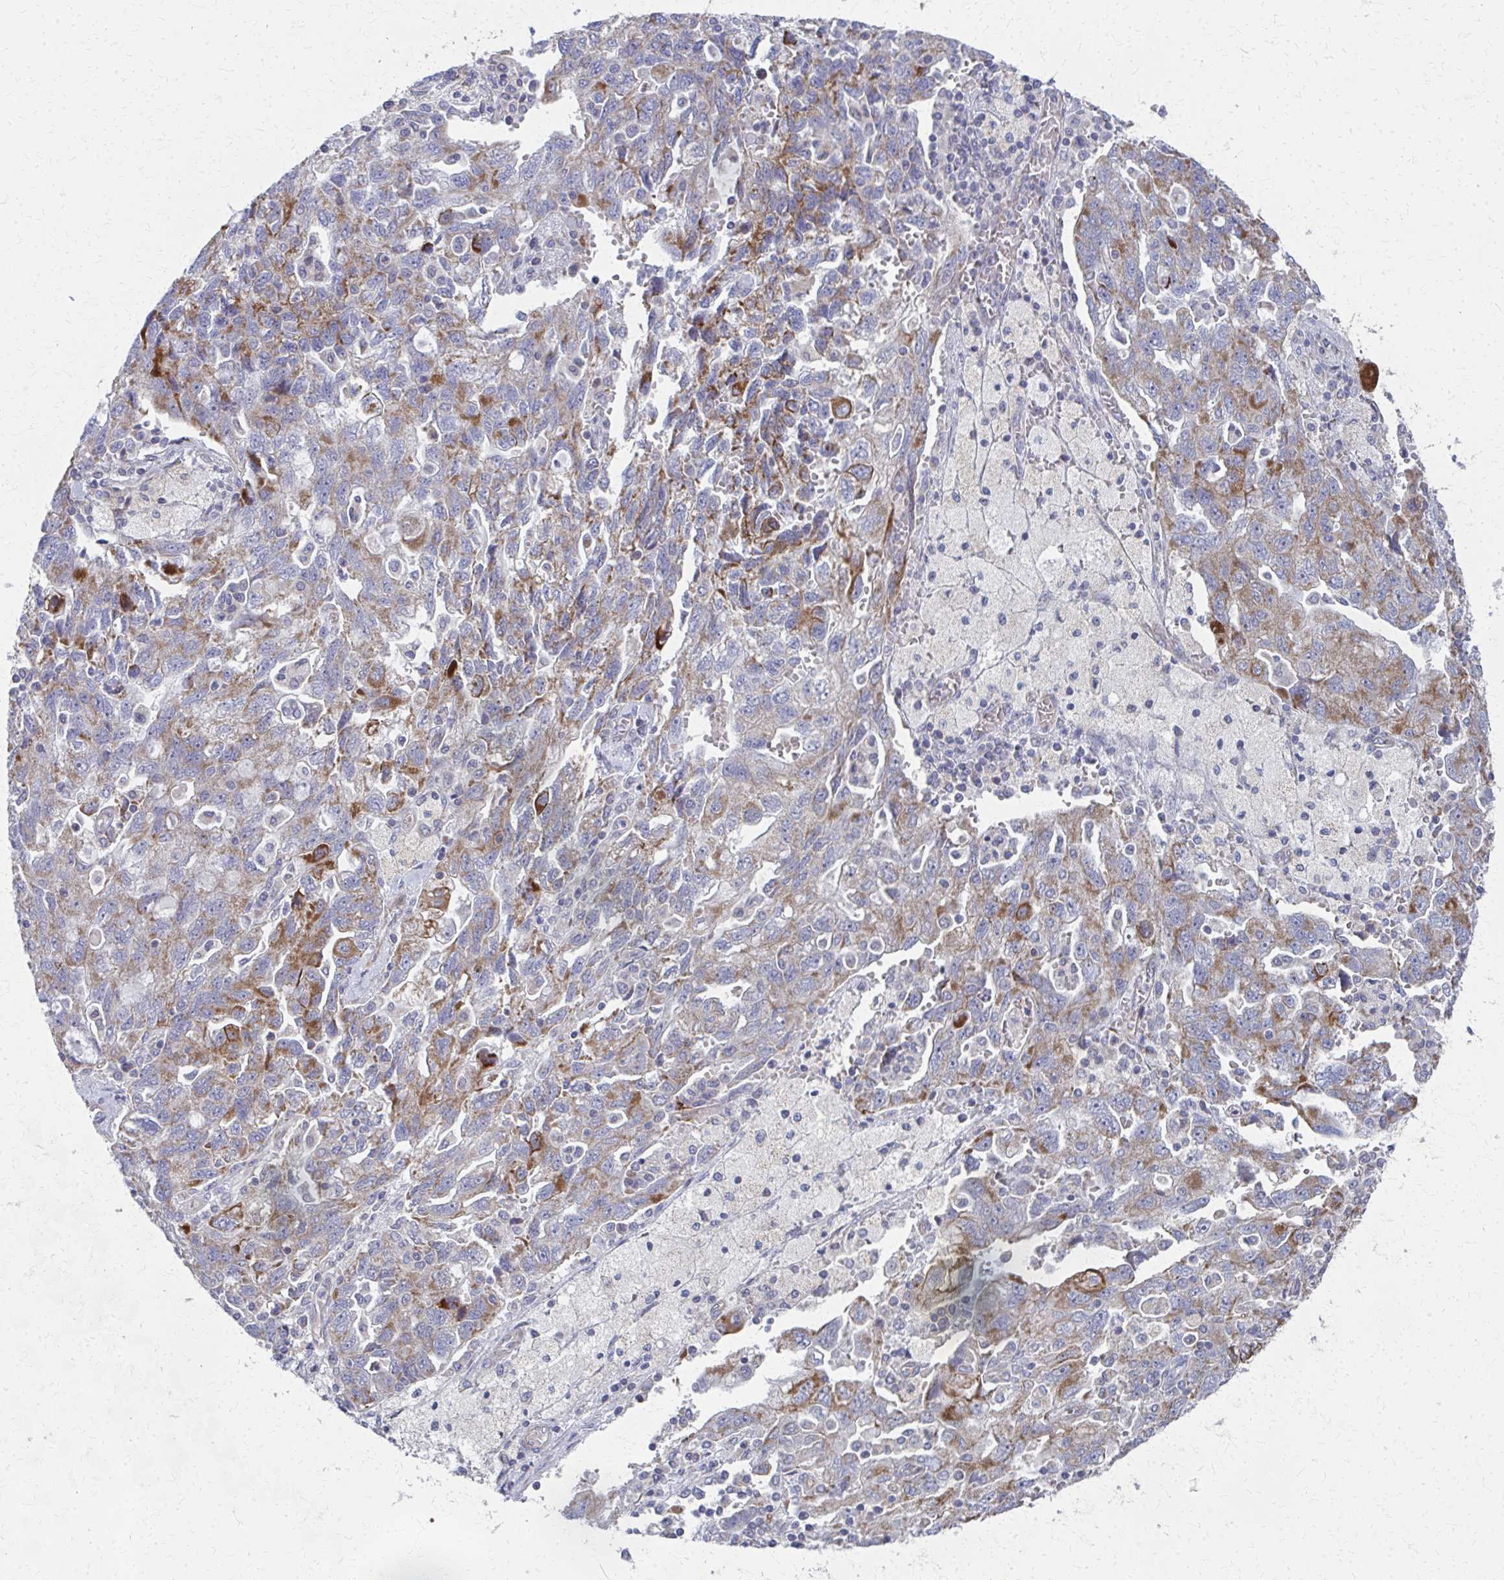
{"staining": {"intensity": "moderate", "quantity": "25%-75%", "location": "cytoplasmic/membranous"}, "tissue": "ovarian cancer", "cell_type": "Tumor cells", "image_type": "cancer", "snomed": [{"axis": "morphology", "description": "Carcinoma, NOS"}, {"axis": "morphology", "description": "Cystadenocarcinoma, serous, NOS"}, {"axis": "topography", "description": "Ovary"}], "caption": "This is a histology image of immunohistochemistry staining of ovarian cancer, which shows moderate staining in the cytoplasmic/membranous of tumor cells.", "gene": "FAHD1", "patient": {"sex": "female", "age": 69}}